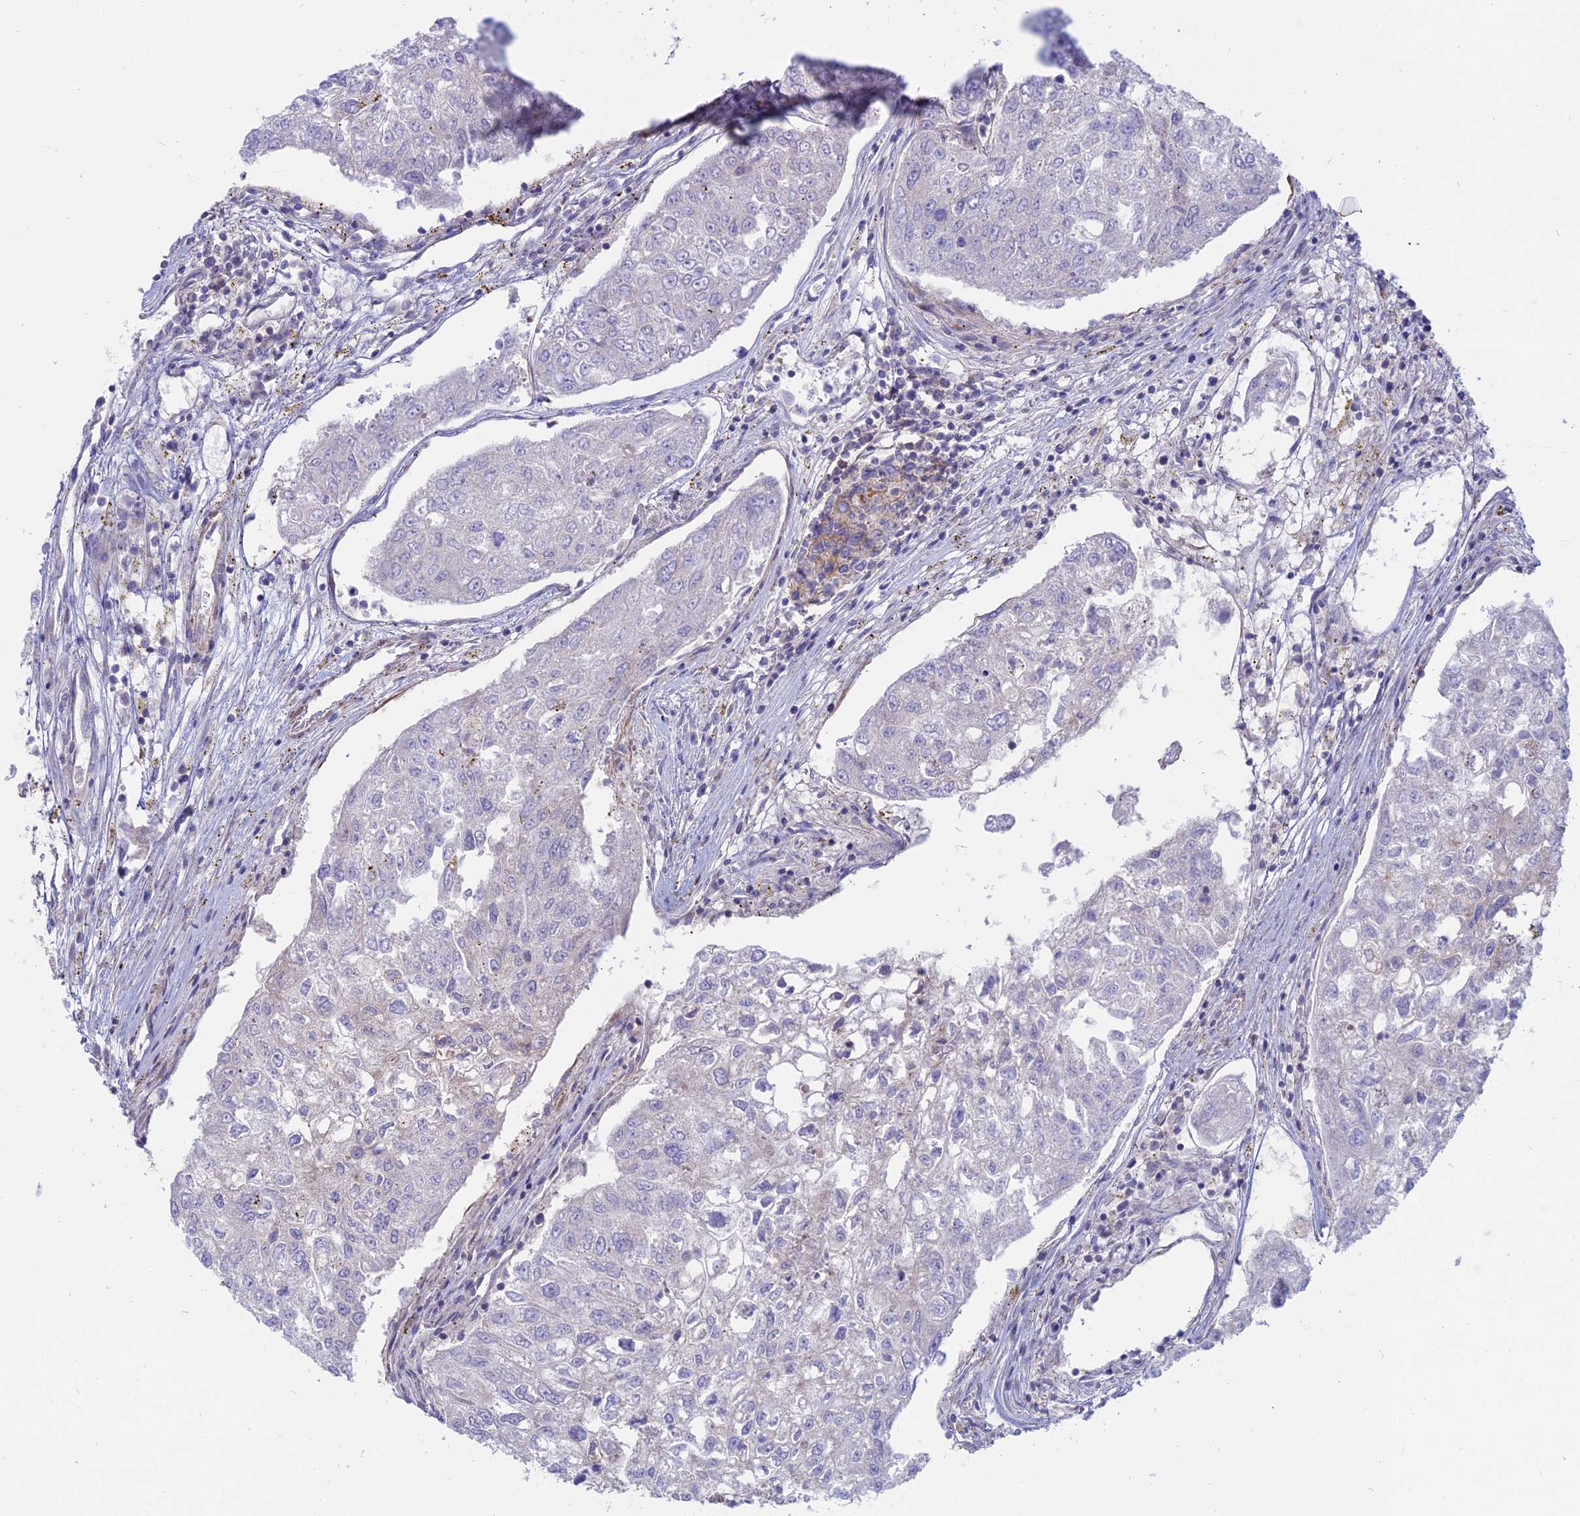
{"staining": {"intensity": "negative", "quantity": "none", "location": "none"}, "tissue": "urothelial cancer", "cell_type": "Tumor cells", "image_type": "cancer", "snomed": [{"axis": "morphology", "description": "Urothelial carcinoma, High grade"}, {"axis": "topography", "description": "Lymph node"}, {"axis": "topography", "description": "Urinary bladder"}], "caption": "The photomicrograph displays no significant expression in tumor cells of urothelial carcinoma (high-grade).", "gene": "MYO5B", "patient": {"sex": "male", "age": 51}}